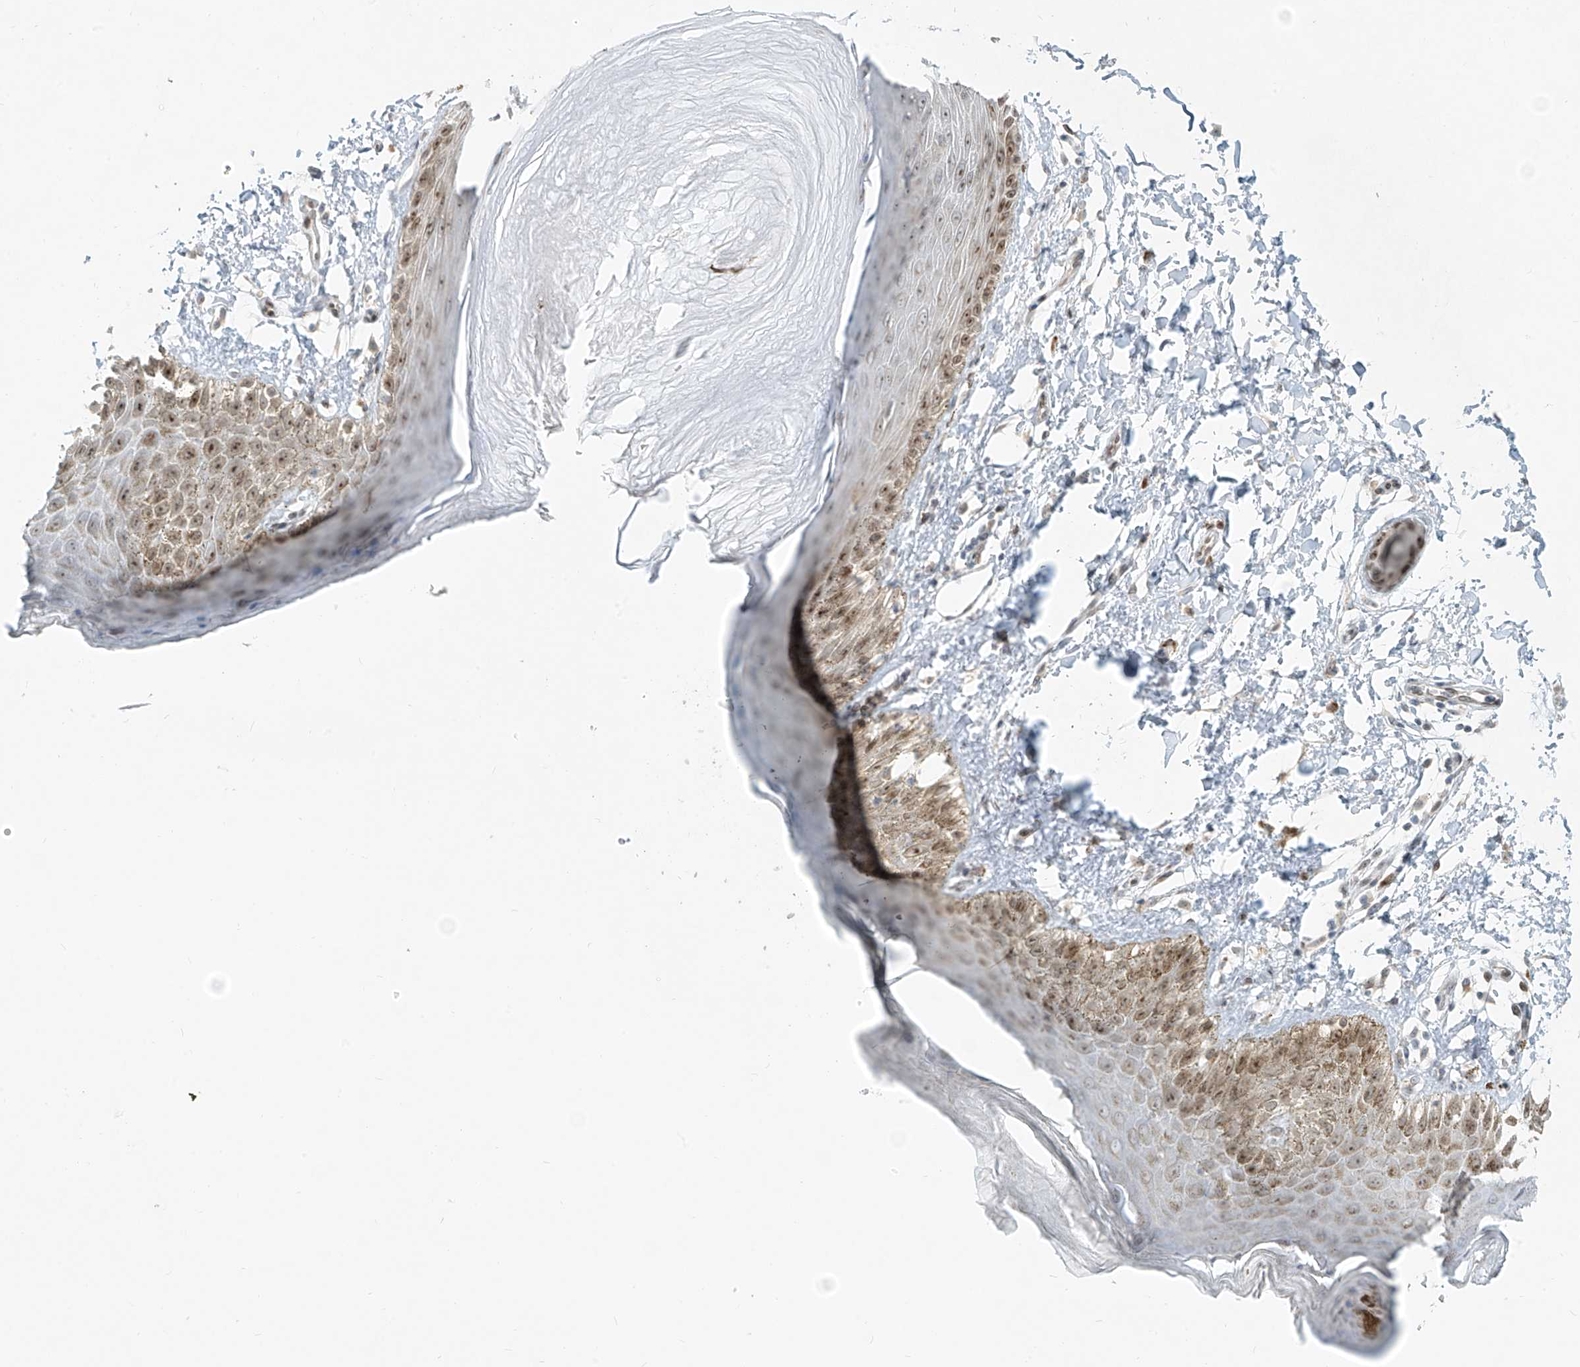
{"staining": {"intensity": "moderate", "quantity": "25%-75%", "location": "cytoplasmic/membranous,nuclear"}, "tissue": "skin", "cell_type": "Epidermal cells", "image_type": "normal", "snomed": [{"axis": "morphology", "description": "Normal tissue, NOS"}, {"axis": "topography", "description": "Anal"}], "caption": "This is a histology image of immunohistochemistry staining of normal skin, which shows moderate positivity in the cytoplasmic/membranous,nuclear of epidermal cells.", "gene": "SAMD15", "patient": {"sex": "male", "age": 44}}